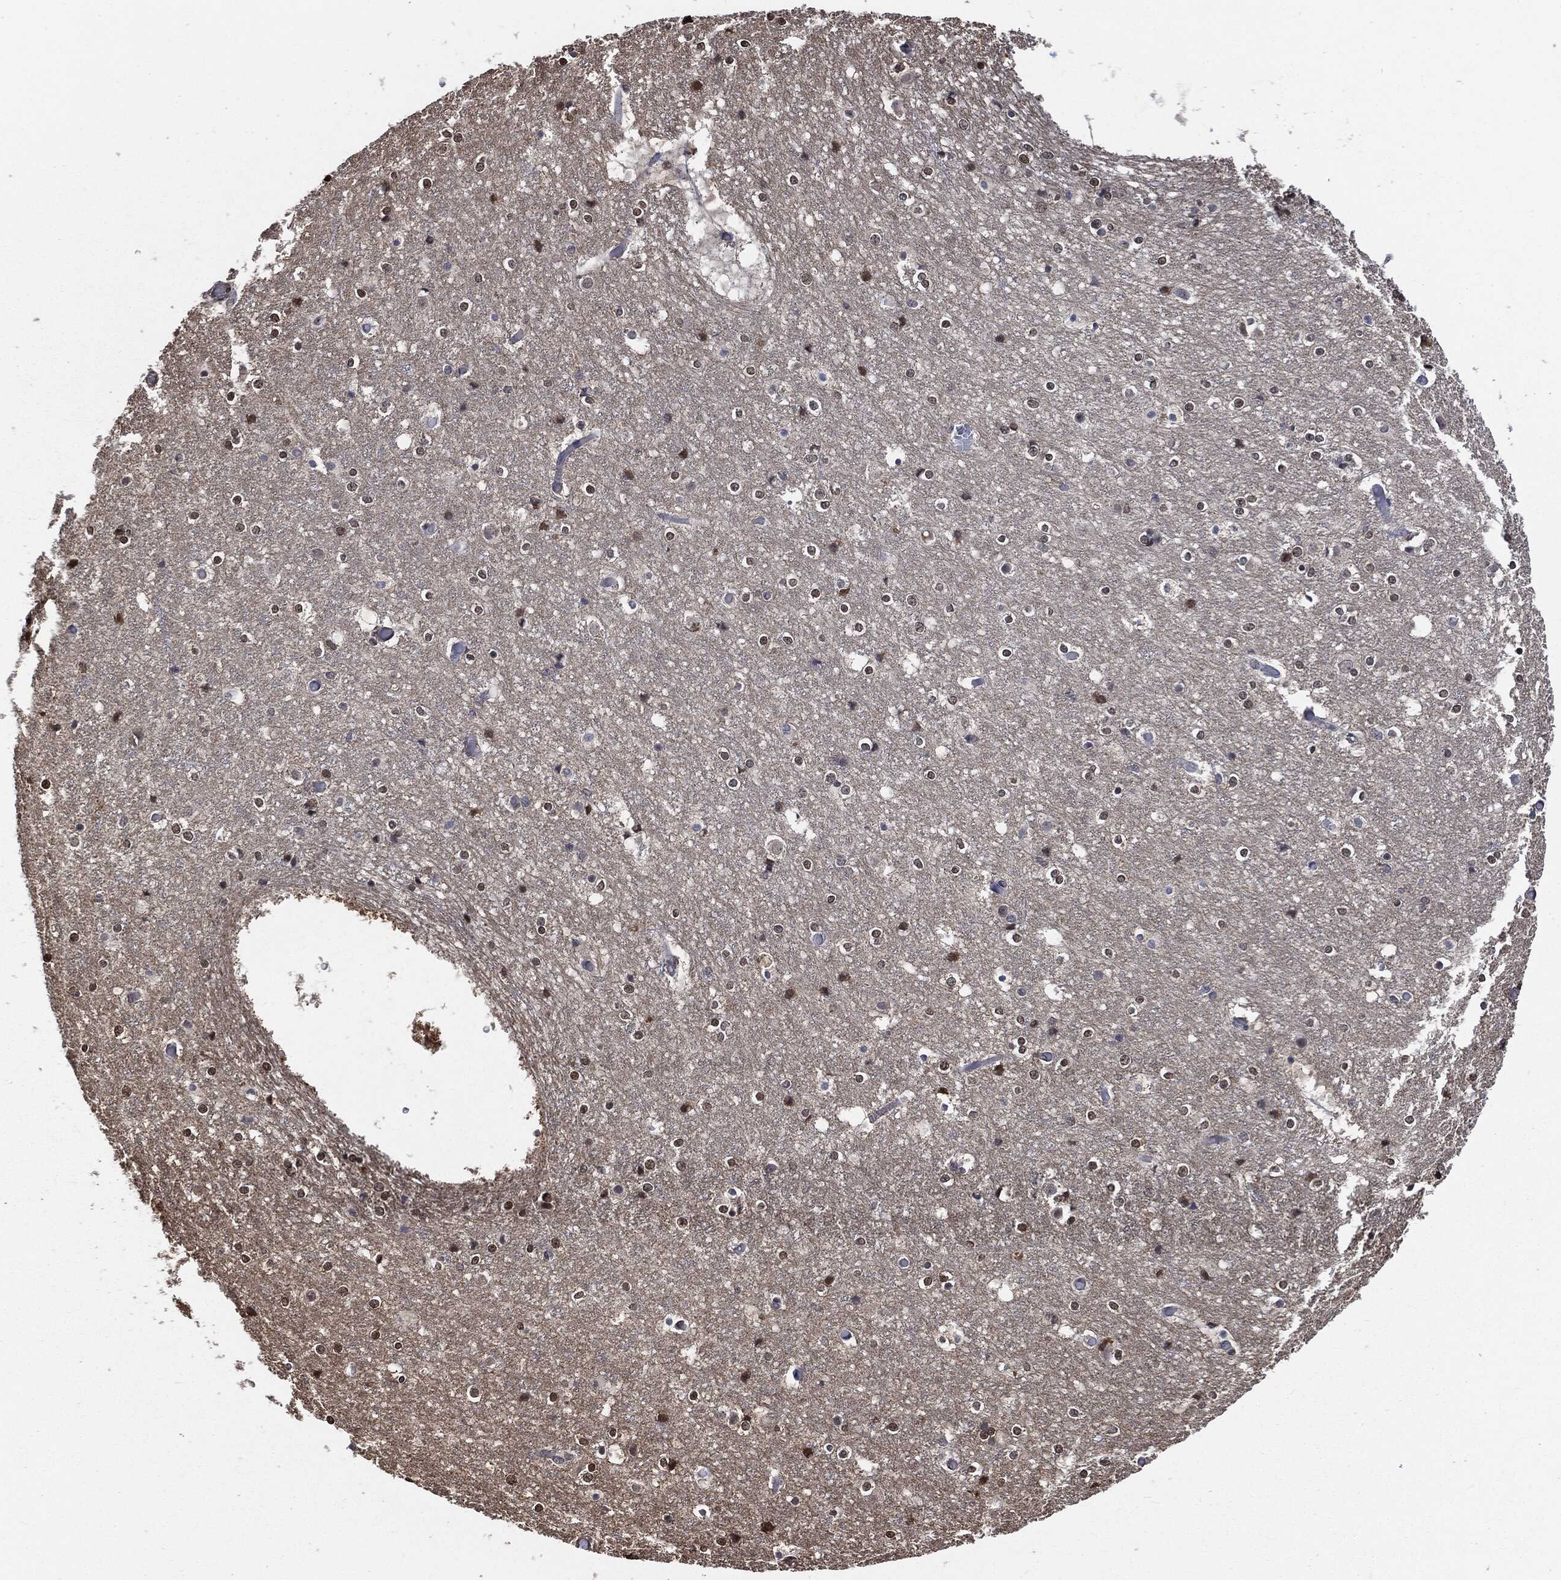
{"staining": {"intensity": "negative", "quantity": "none", "location": "none"}, "tissue": "cerebral cortex", "cell_type": "Endothelial cells", "image_type": "normal", "snomed": [{"axis": "morphology", "description": "Normal tissue, NOS"}, {"axis": "topography", "description": "Cerebral cortex"}], "caption": "IHC photomicrograph of unremarkable human cerebral cortex stained for a protein (brown), which reveals no staining in endothelial cells. (DAB IHC, high magnification).", "gene": "S100A9", "patient": {"sex": "female", "age": 52}}